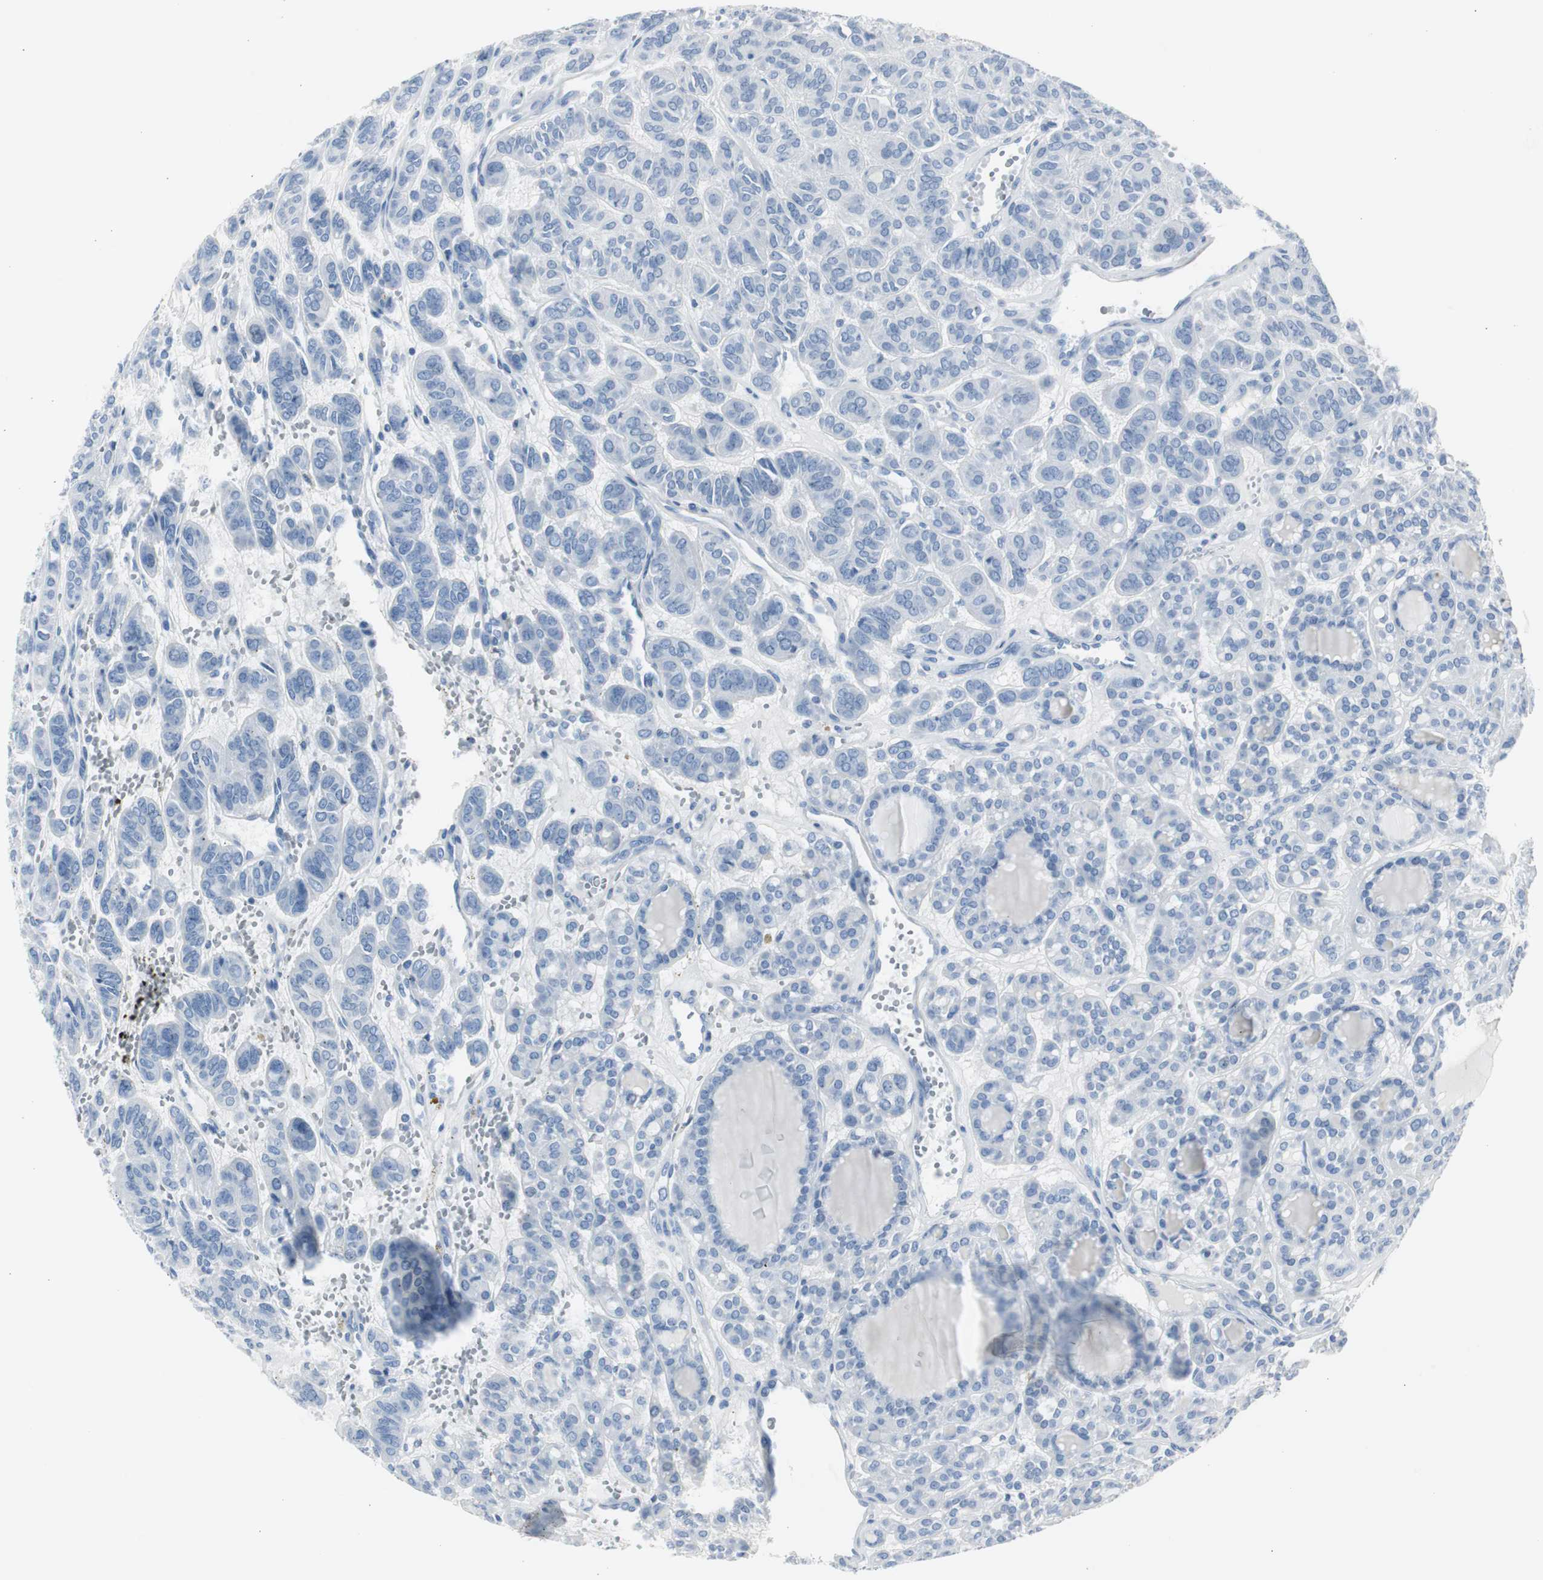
{"staining": {"intensity": "negative", "quantity": "none", "location": "none"}, "tissue": "thyroid cancer", "cell_type": "Tumor cells", "image_type": "cancer", "snomed": [{"axis": "morphology", "description": "Follicular adenoma carcinoma, NOS"}, {"axis": "topography", "description": "Thyroid gland"}], "caption": "Immunohistochemistry (IHC) micrograph of human thyroid cancer (follicular adenoma carcinoma) stained for a protein (brown), which exhibits no expression in tumor cells. (Stains: DAB (3,3'-diaminobenzidine) immunohistochemistry with hematoxylin counter stain, Microscopy: brightfield microscopy at high magnification).", "gene": "S100A7", "patient": {"sex": "female", "age": 71}}